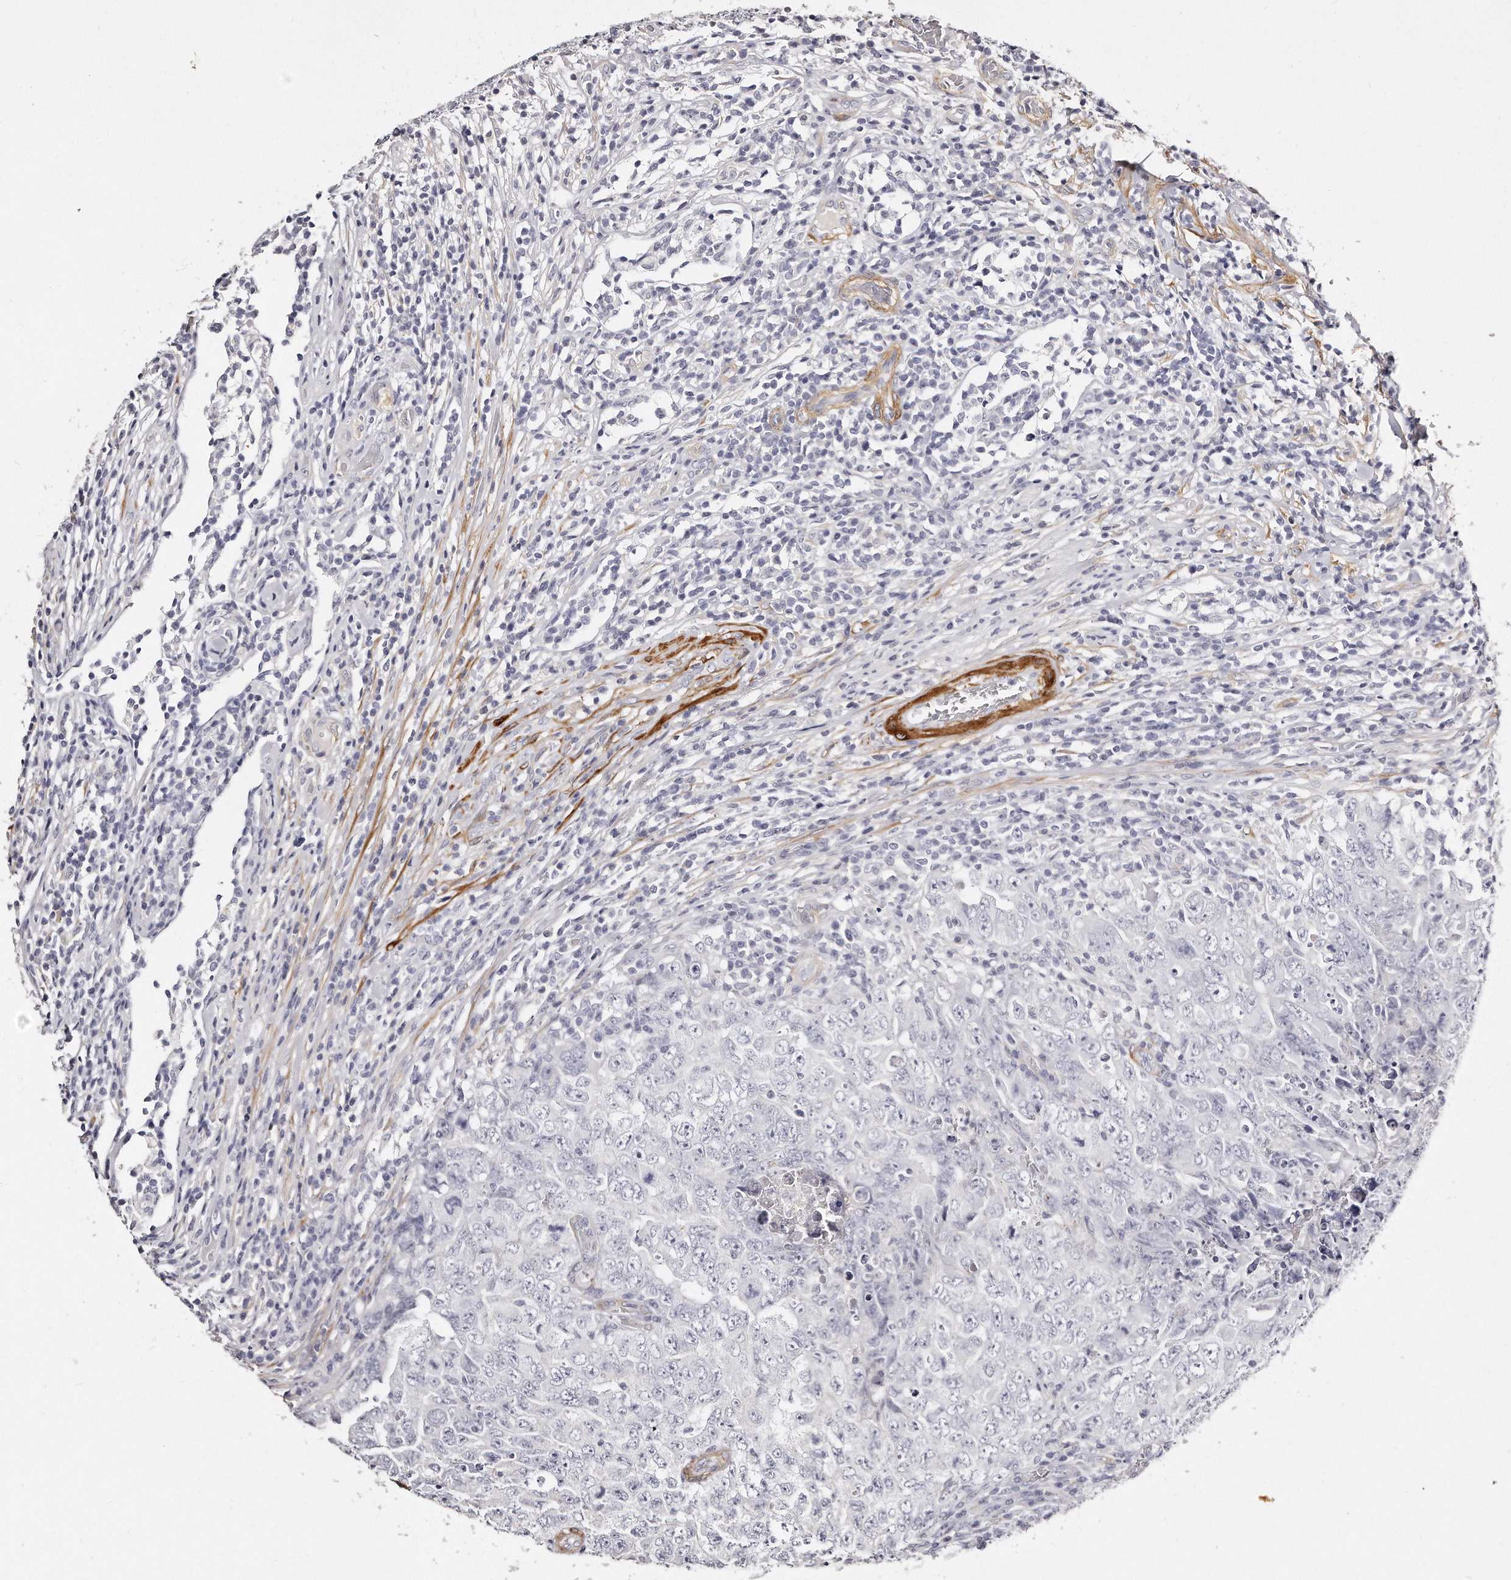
{"staining": {"intensity": "negative", "quantity": "none", "location": "none"}, "tissue": "testis cancer", "cell_type": "Tumor cells", "image_type": "cancer", "snomed": [{"axis": "morphology", "description": "Carcinoma, Embryonal, NOS"}, {"axis": "topography", "description": "Testis"}], "caption": "A photomicrograph of testis embryonal carcinoma stained for a protein reveals no brown staining in tumor cells. (DAB (3,3'-diaminobenzidine) immunohistochemistry, high magnification).", "gene": "LMOD1", "patient": {"sex": "male", "age": 26}}